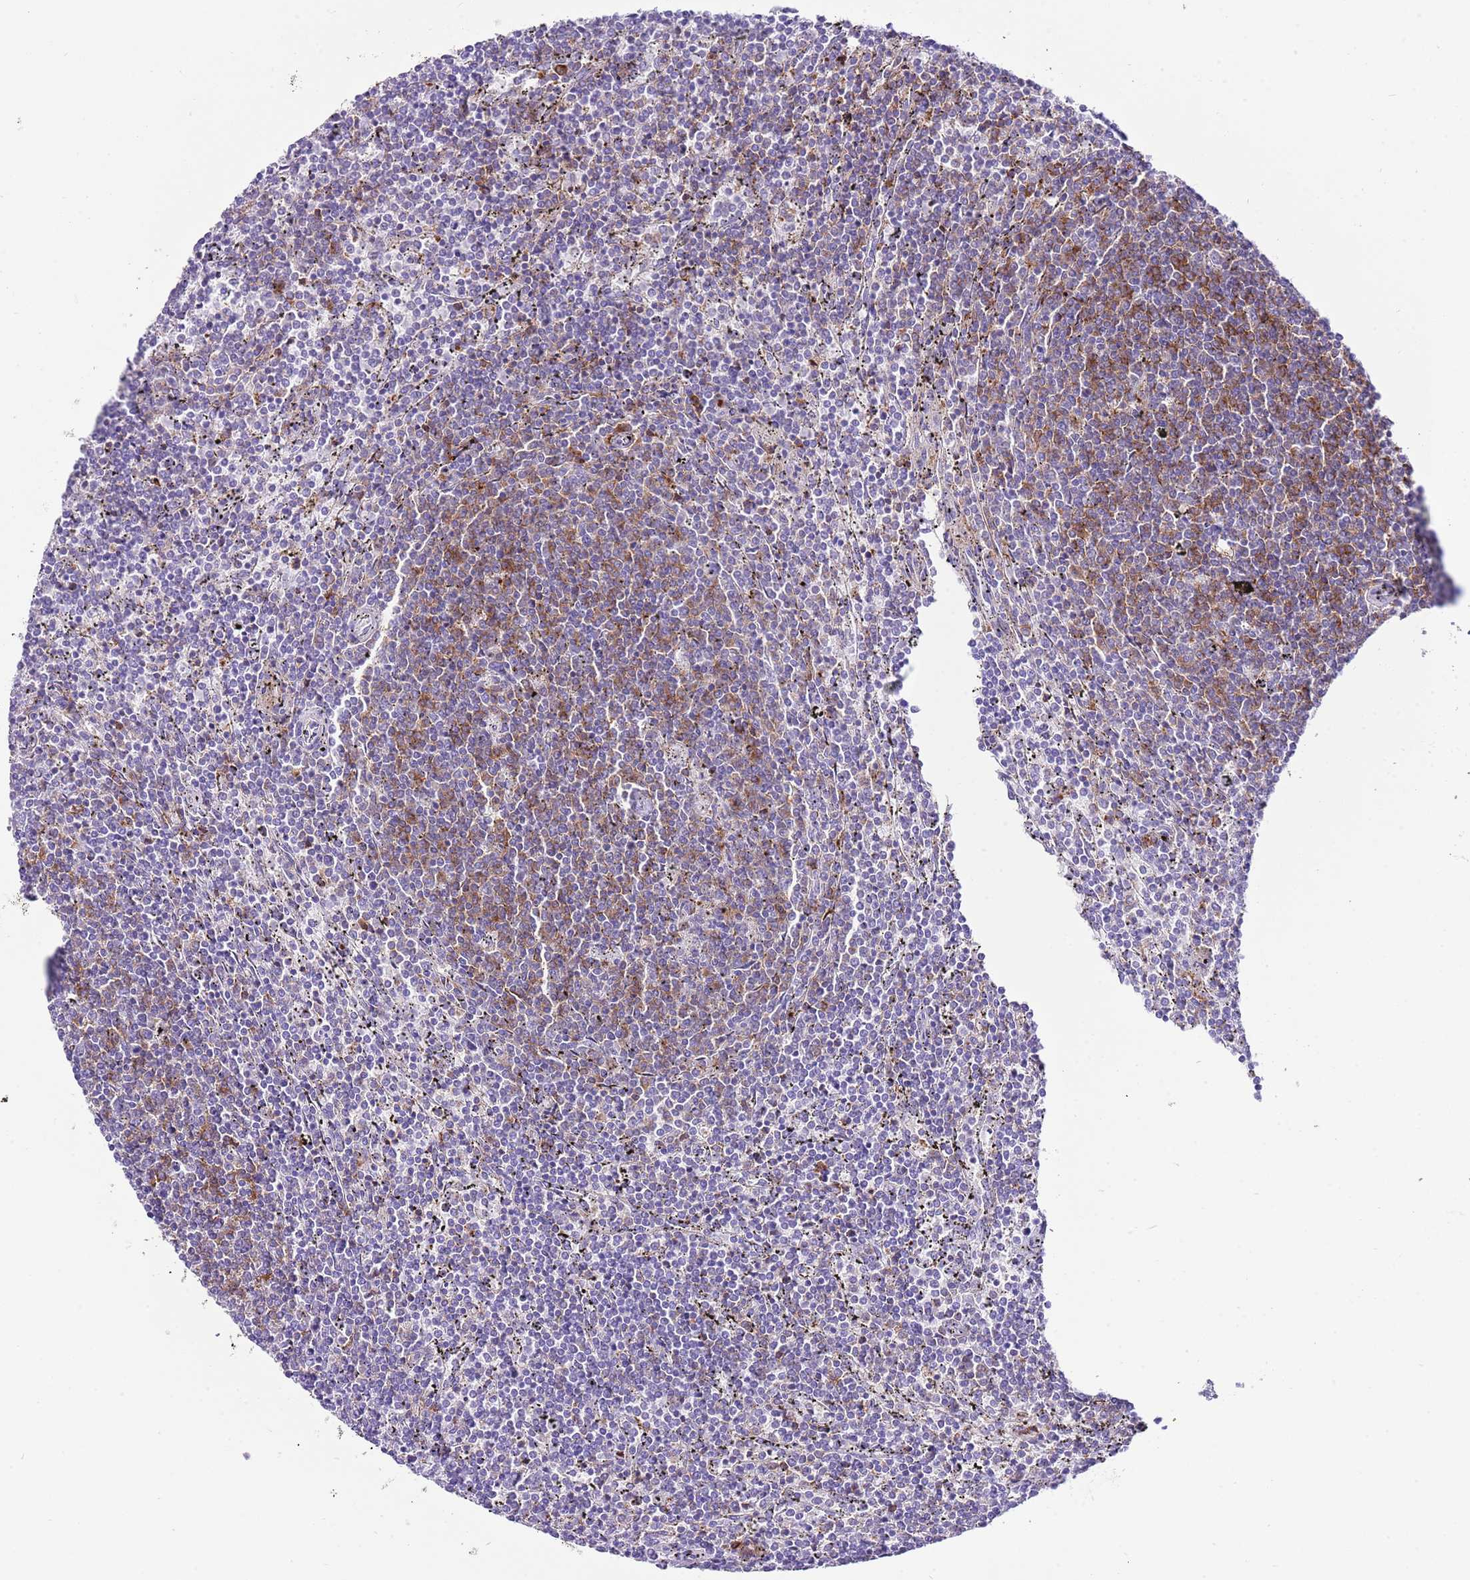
{"staining": {"intensity": "negative", "quantity": "none", "location": "none"}, "tissue": "lymphoma", "cell_type": "Tumor cells", "image_type": "cancer", "snomed": [{"axis": "morphology", "description": "Malignant lymphoma, non-Hodgkin's type, Low grade"}, {"axis": "topography", "description": "Spleen"}], "caption": "Tumor cells are negative for brown protein staining in low-grade malignant lymphoma, non-Hodgkin's type.", "gene": "ALDH3A1", "patient": {"sex": "female", "age": 50}}